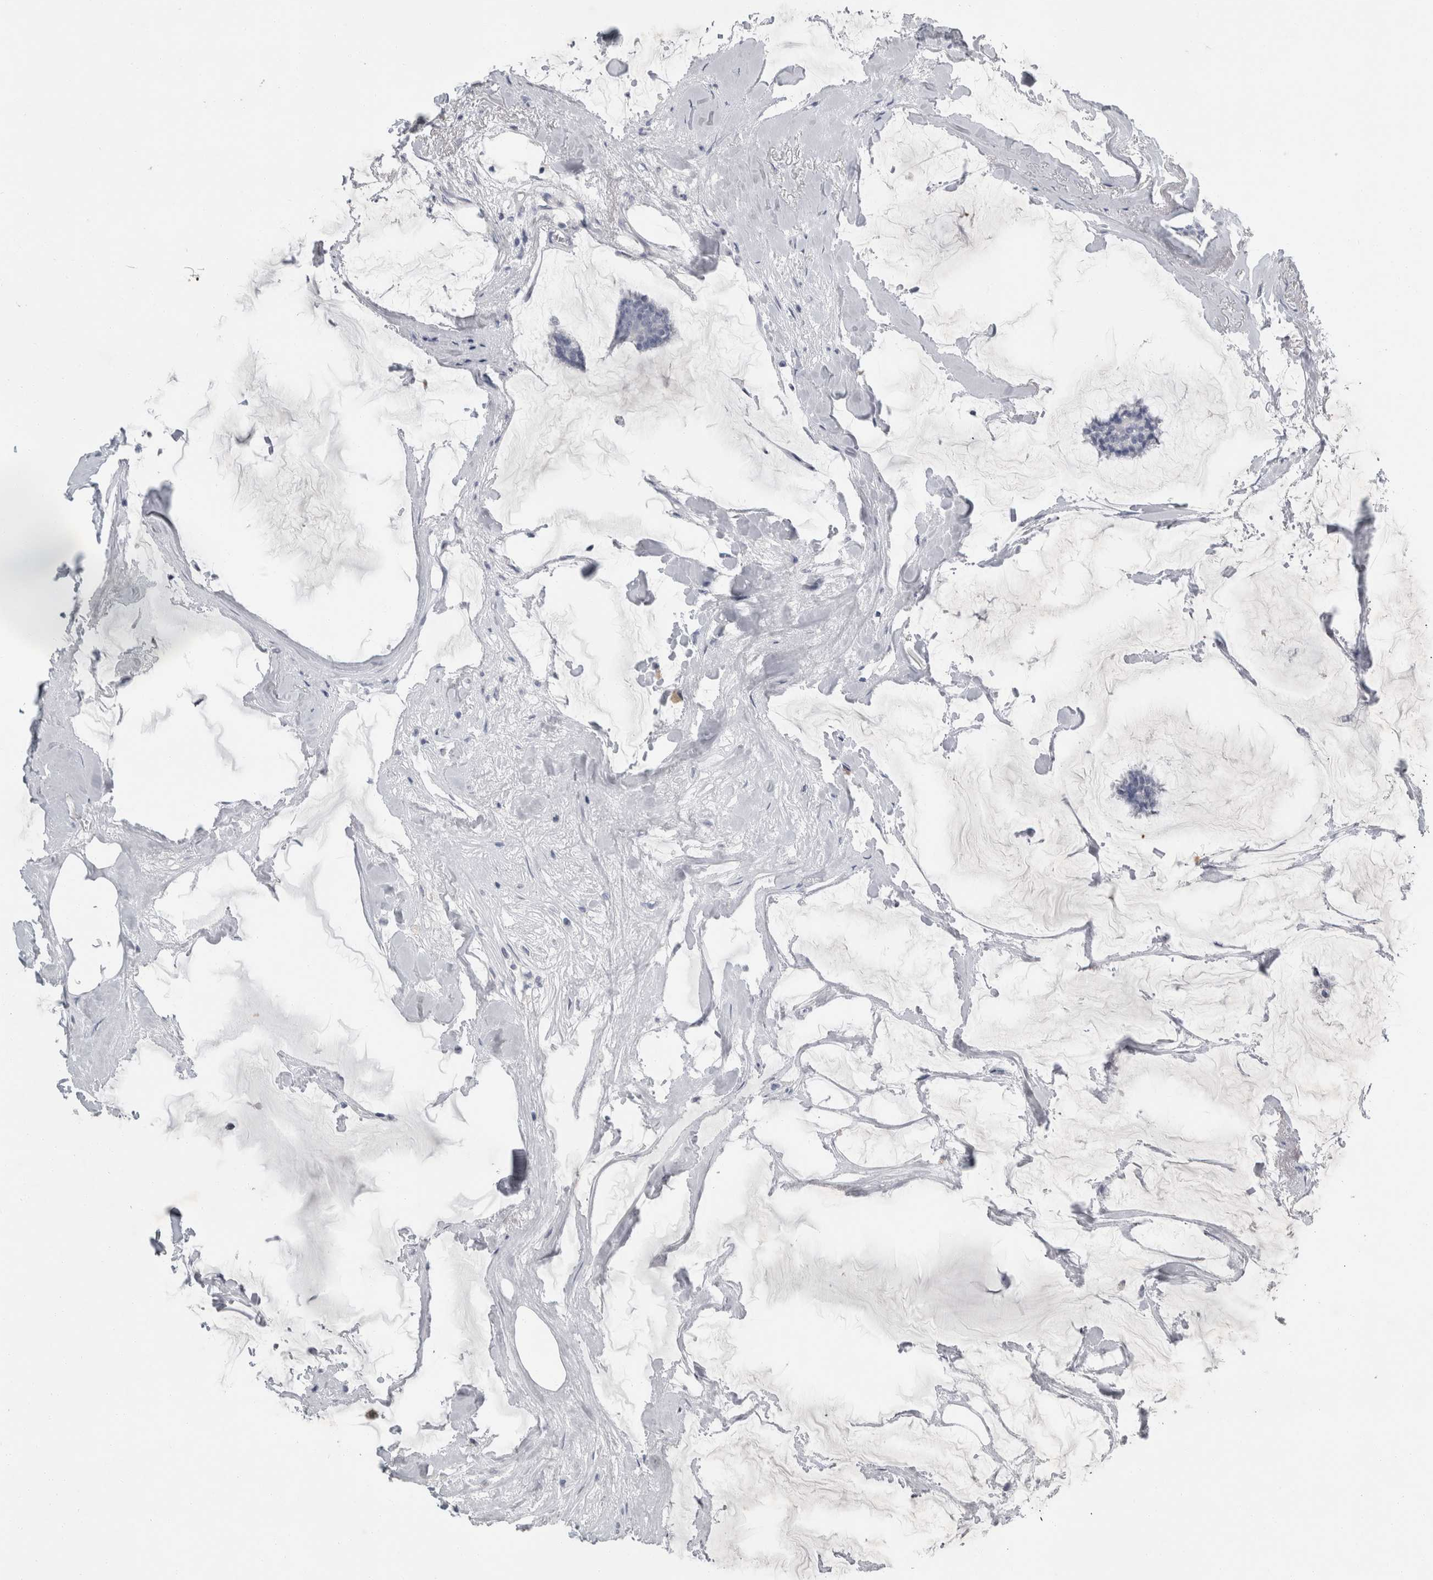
{"staining": {"intensity": "negative", "quantity": "none", "location": "none"}, "tissue": "breast cancer", "cell_type": "Tumor cells", "image_type": "cancer", "snomed": [{"axis": "morphology", "description": "Duct carcinoma"}, {"axis": "topography", "description": "Breast"}], "caption": "Human breast invasive ductal carcinoma stained for a protein using immunohistochemistry (IHC) reveals no staining in tumor cells.", "gene": "FXYD7", "patient": {"sex": "female", "age": 93}}